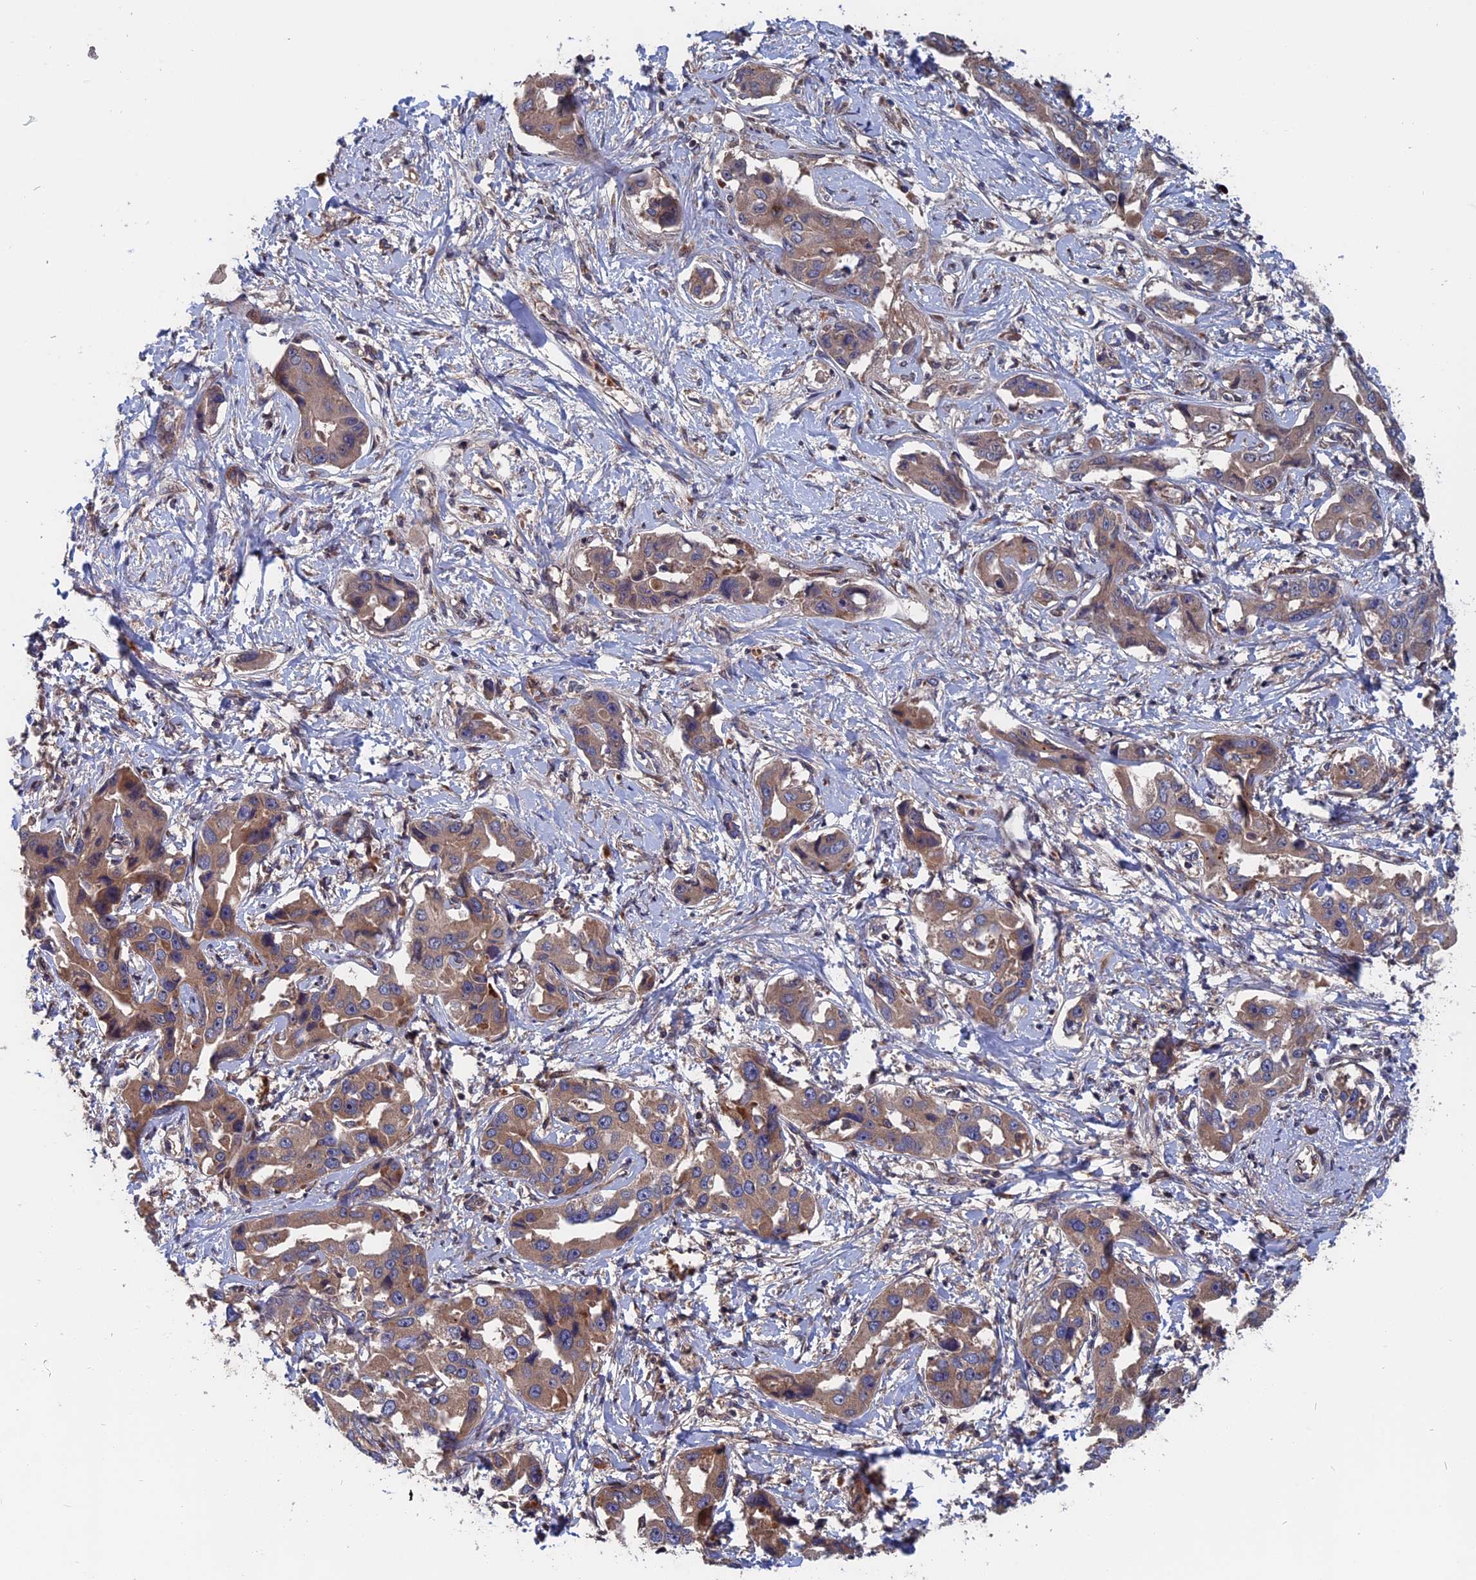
{"staining": {"intensity": "moderate", "quantity": ">75%", "location": "cytoplasmic/membranous"}, "tissue": "liver cancer", "cell_type": "Tumor cells", "image_type": "cancer", "snomed": [{"axis": "morphology", "description": "Cholangiocarcinoma"}, {"axis": "topography", "description": "Liver"}], "caption": "A photomicrograph of liver cholangiocarcinoma stained for a protein displays moderate cytoplasmic/membranous brown staining in tumor cells.", "gene": "TRAPPC2L", "patient": {"sex": "male", "age": 59}}